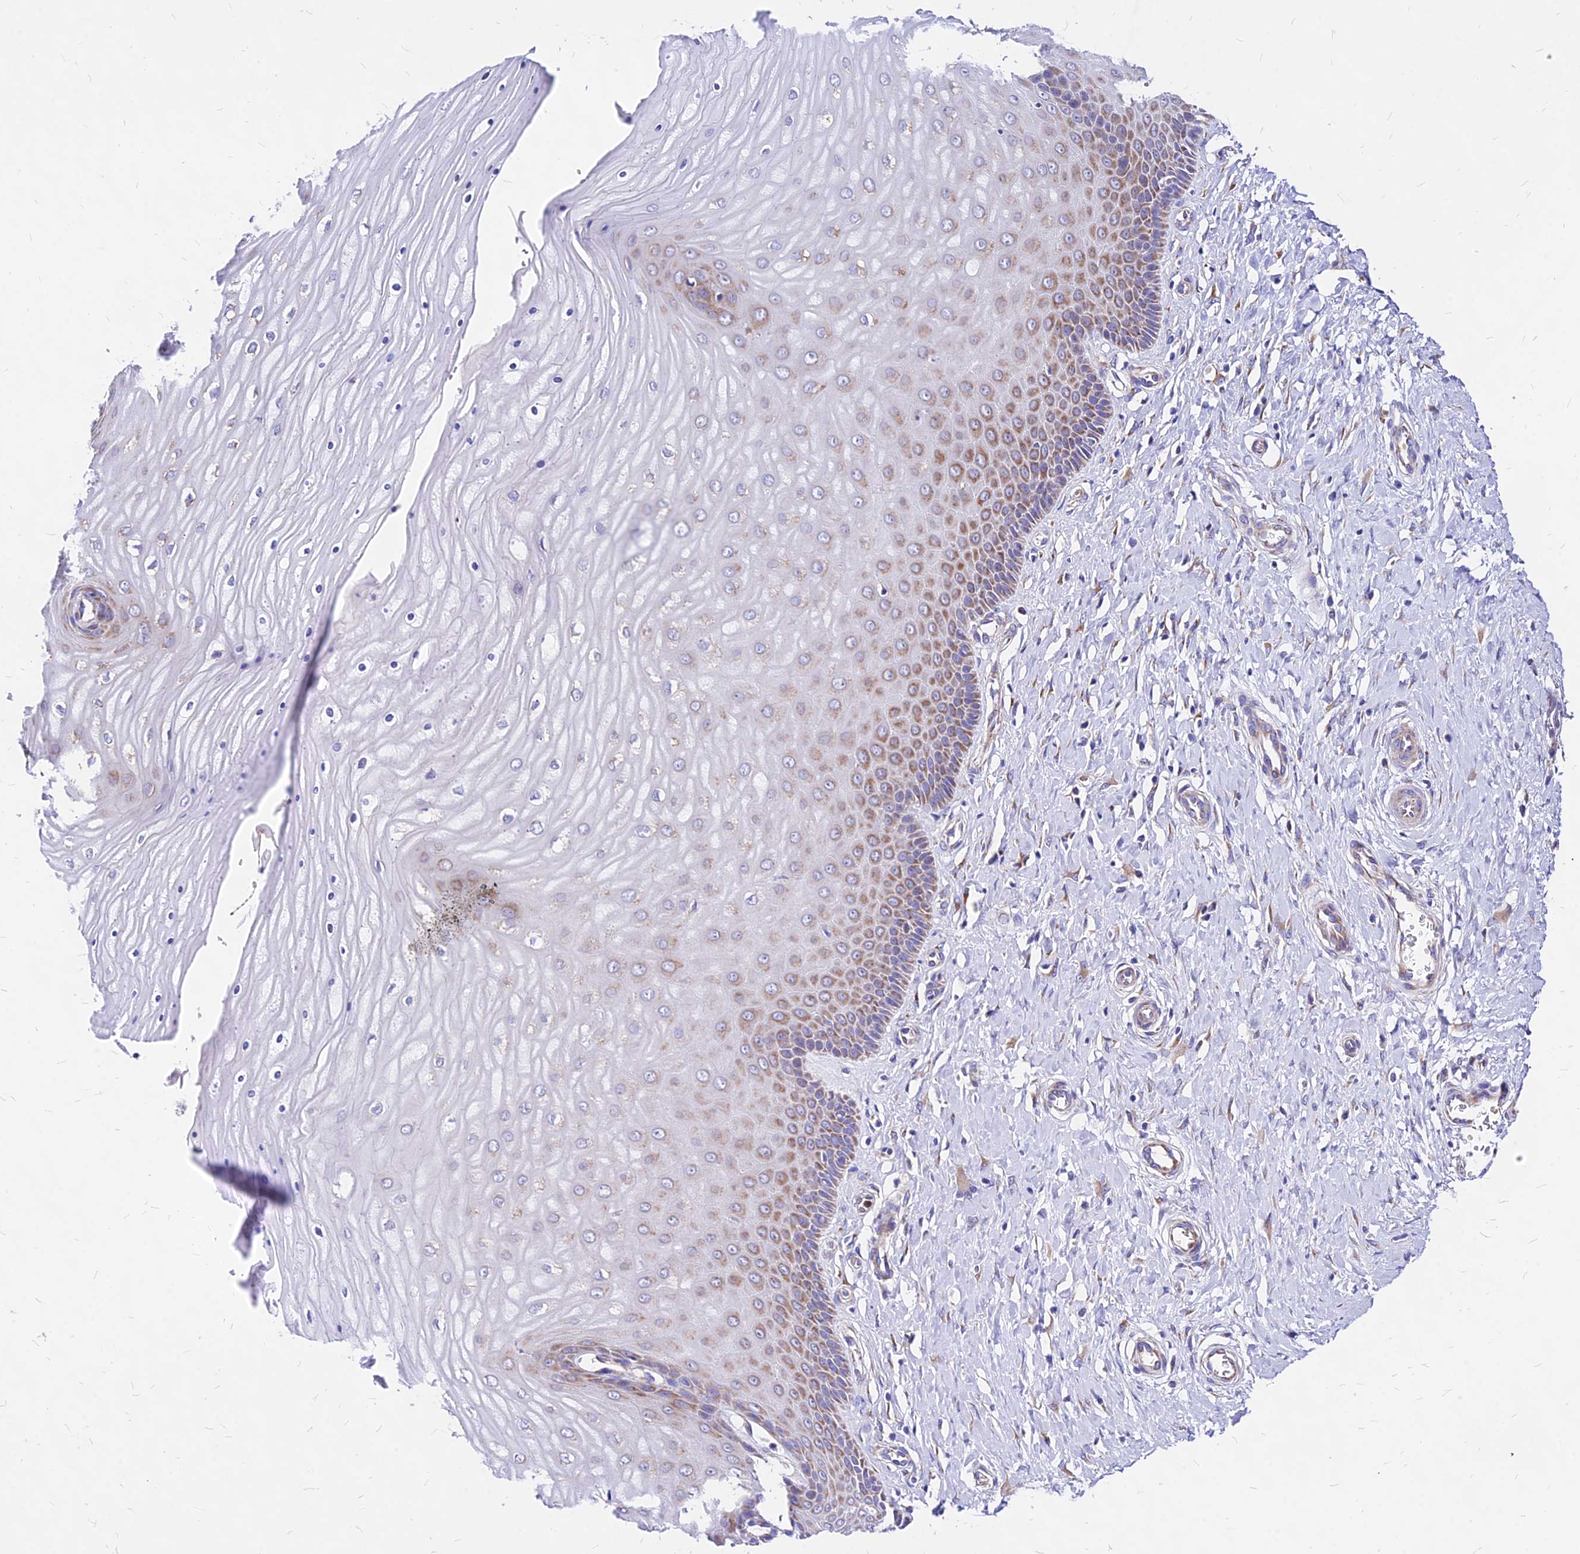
{"staining": {"intensity": "moderate", "quantity": "25%-75%", "location": "cytoplasmic/membranous"}, "tissue": "cervix", "cell_type": "Squamous epithelial cells", "image_type": "normal", "snomed": [{"axis": "morphology", "description": "Normal tissue, NOS"}, {"axis": "topography", "description": "Cervix"}], "caption": "A micrograph of cervix stained for a protein demonstrates moderate cytoplasmic/membranous brown staining in squamous epithelial cells.", "gene": "MRPL3", "patient": {"sex": "female", "age": 55}}